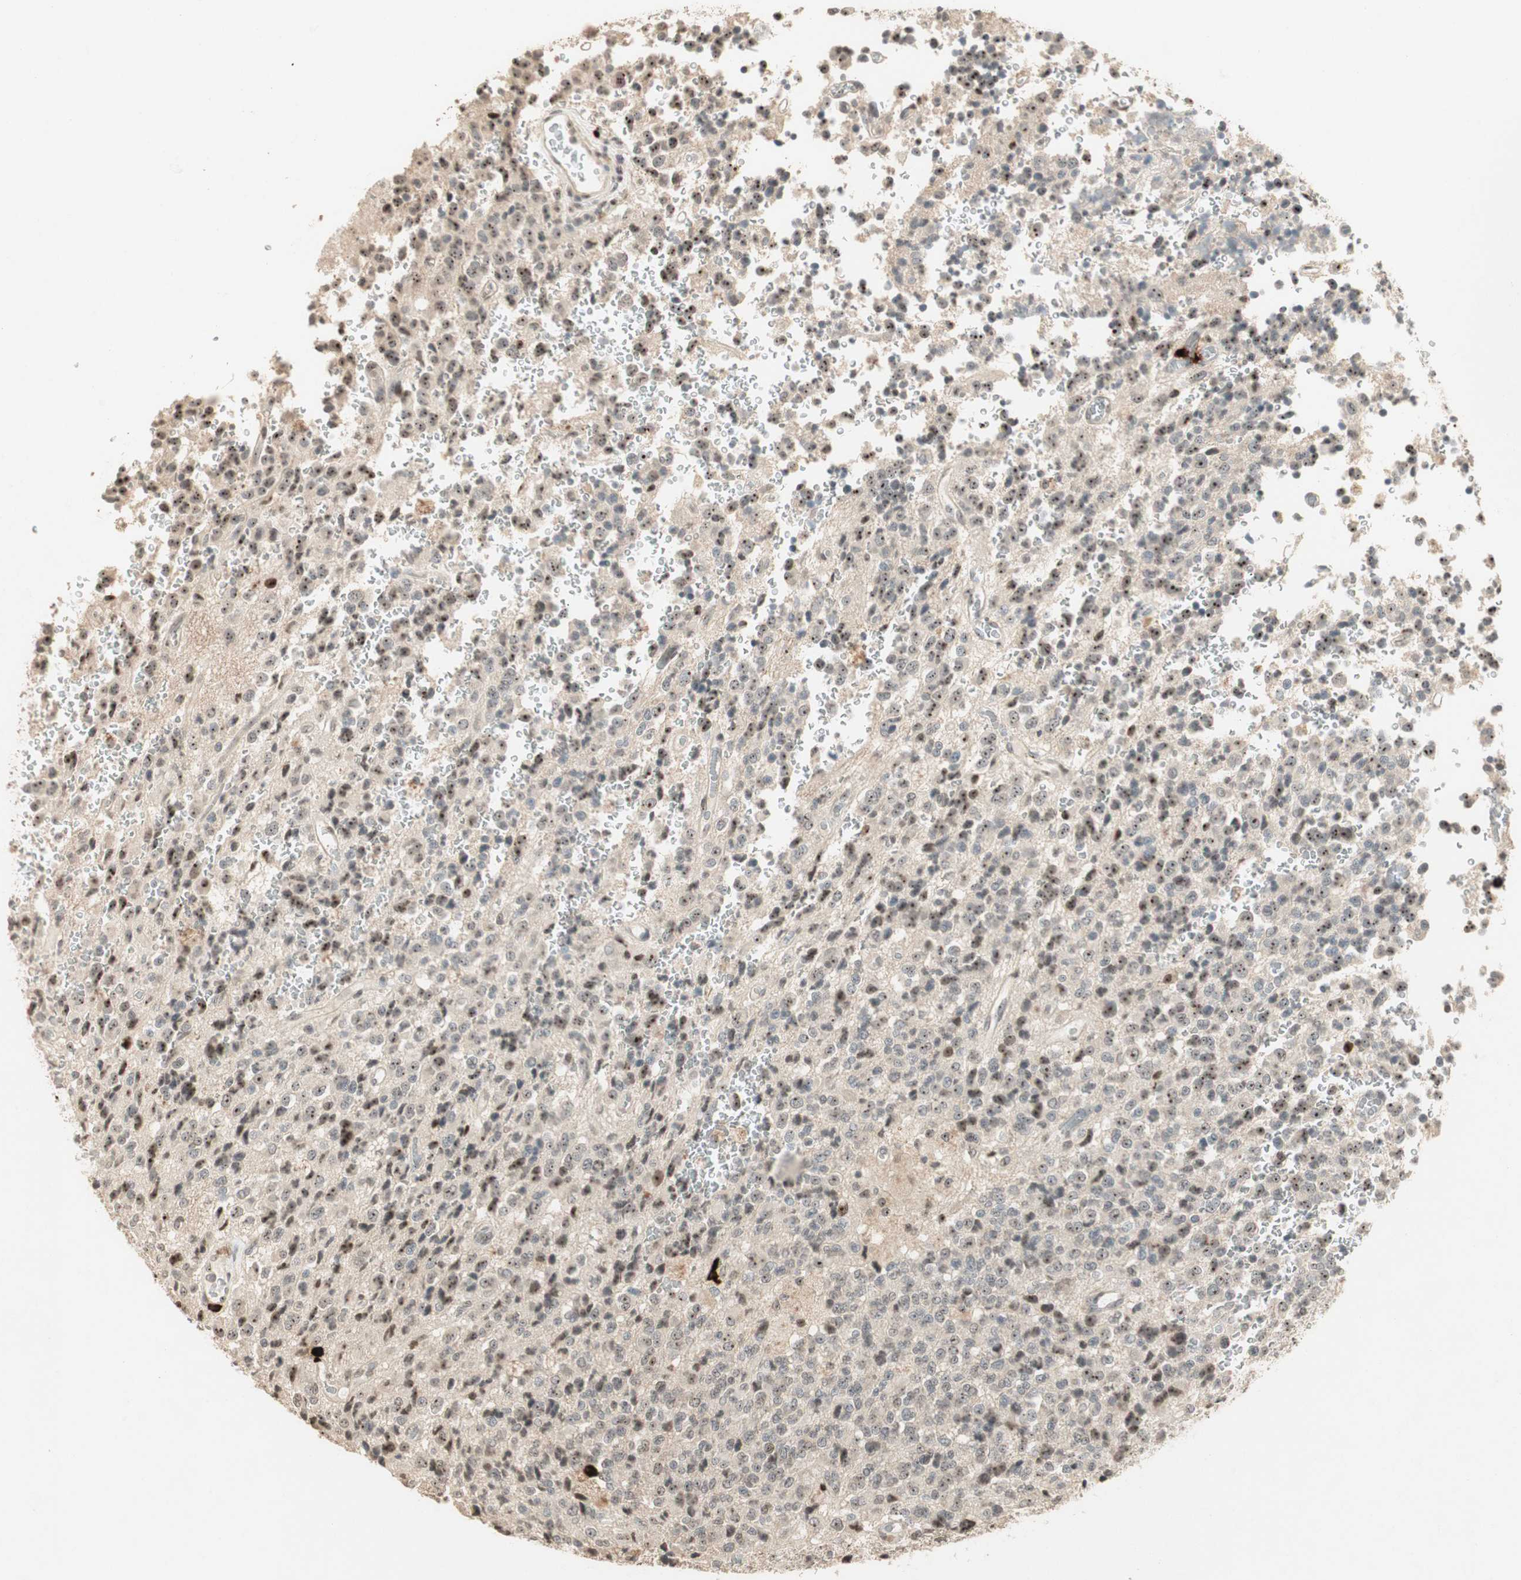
{"staining": {"intensity": "moderate", "quantity": ">75%", "location": "nuclear"}, "tissue": "glioma", "cell_type": "Tumor cells", "image_type": "cancer", "snomed": [{"axis": "morphology", "description": "Glioma, malignant, High grade"}, {"axis": "topography", "description": "pancreas cauda"}], "caption": "DAB immunohistochemical staining of glioma demonstrates moderate nuclear protein positivity in about >75% of tumor cells. (DAB (3,3'-diaminobenzidine) IHC, brown staining for protein, blue staining for nuclei).", "gene": "ETV4", "patient": {"sex": "male", "age": 60}}